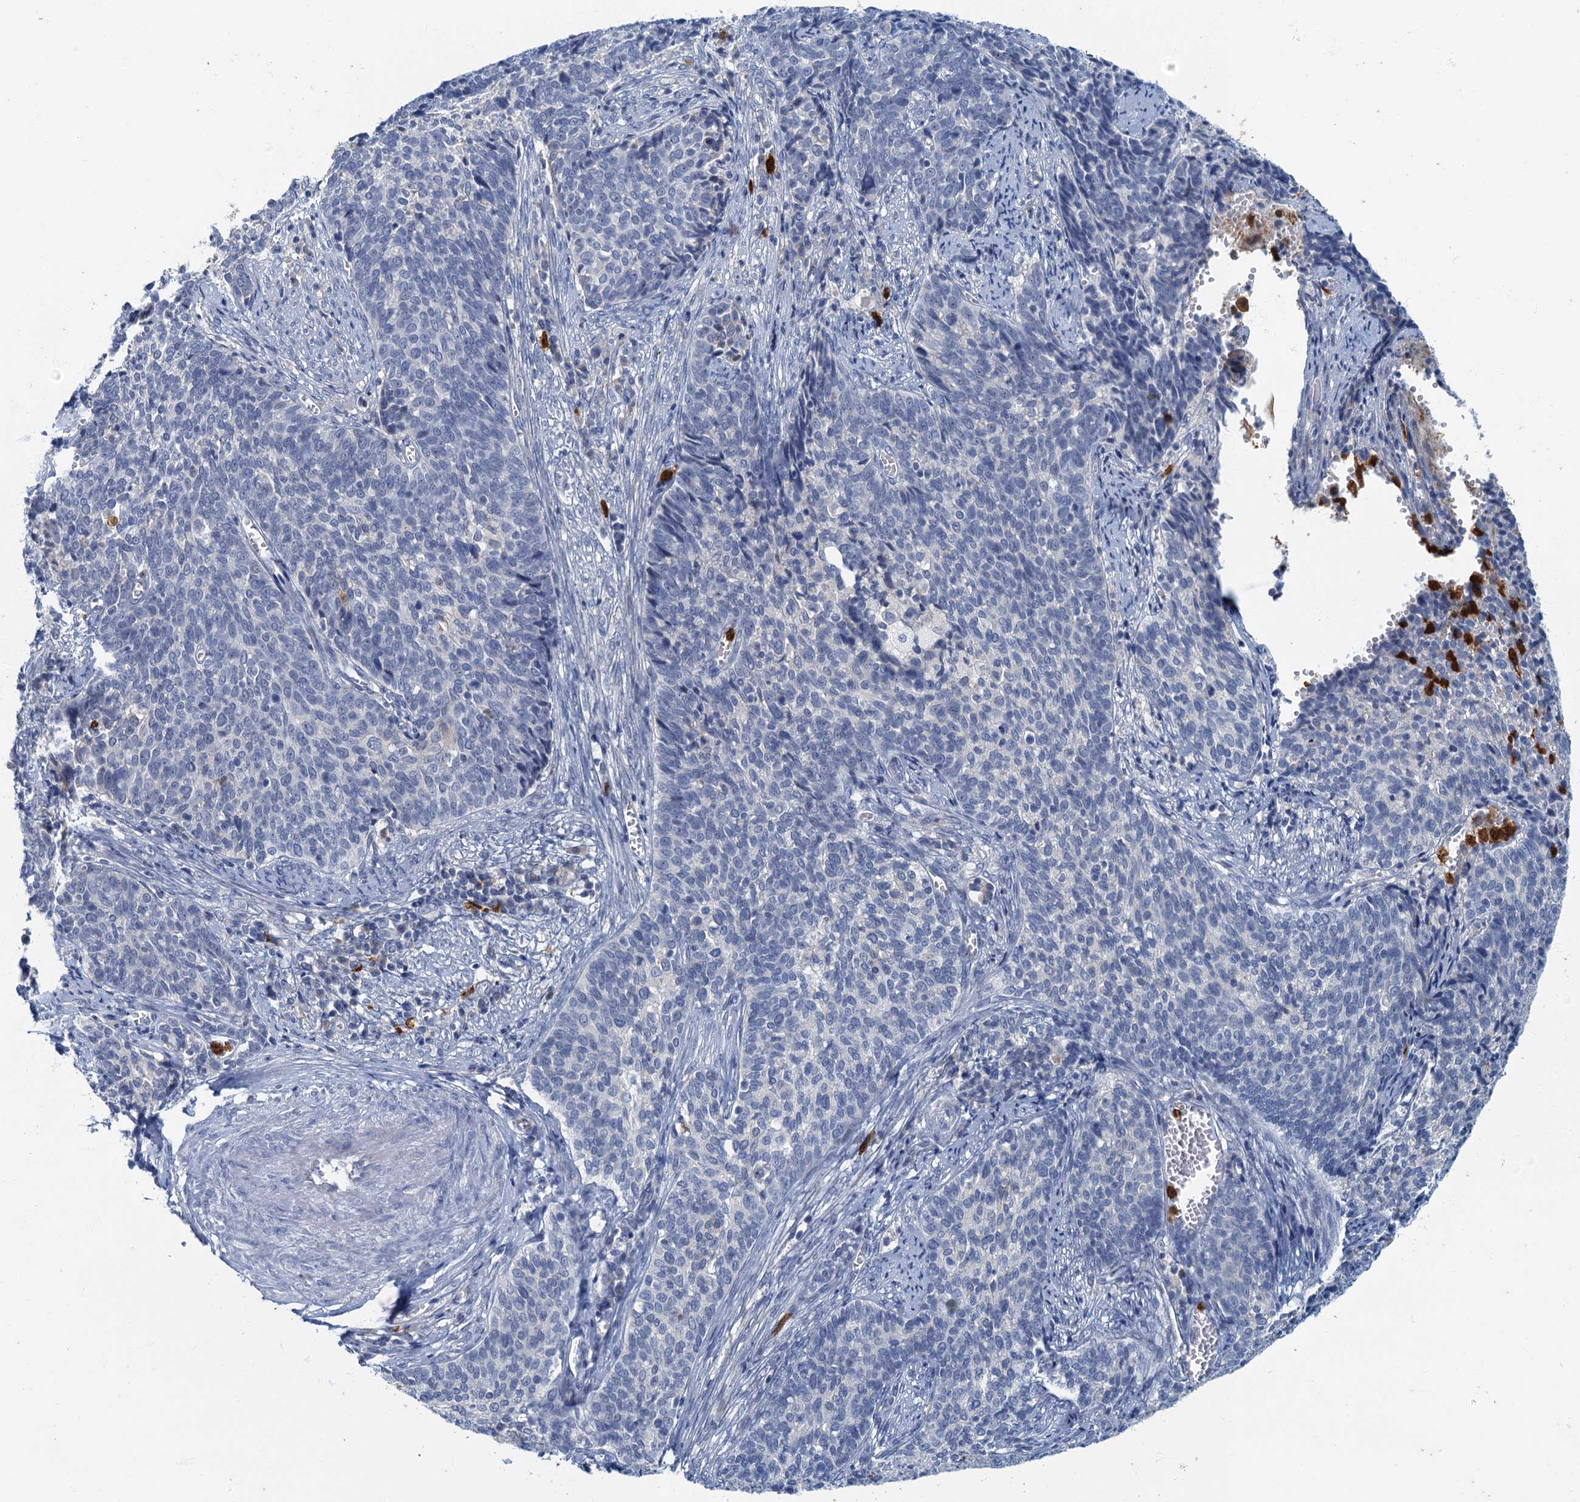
{"staining": {"intensity": "negative", "quantity": "none", "location": "none"}, "tissue": "cervical cancer", "cell_type": "Tumor cells", "image_type": "cancer", "snomed": [{"axis": "morphology", "description": "Squamous cell carcinoma, NOS"}, {"axis": "topography", "description": "Cervix"}], "caption": "DAB immunohistochemical staining of cervical cancer (squamous cell carcinoma) shows no significant expression in tumor cells.", "gene": "ANKDD1A", "patient": {"sex": "female", "age": 39}}